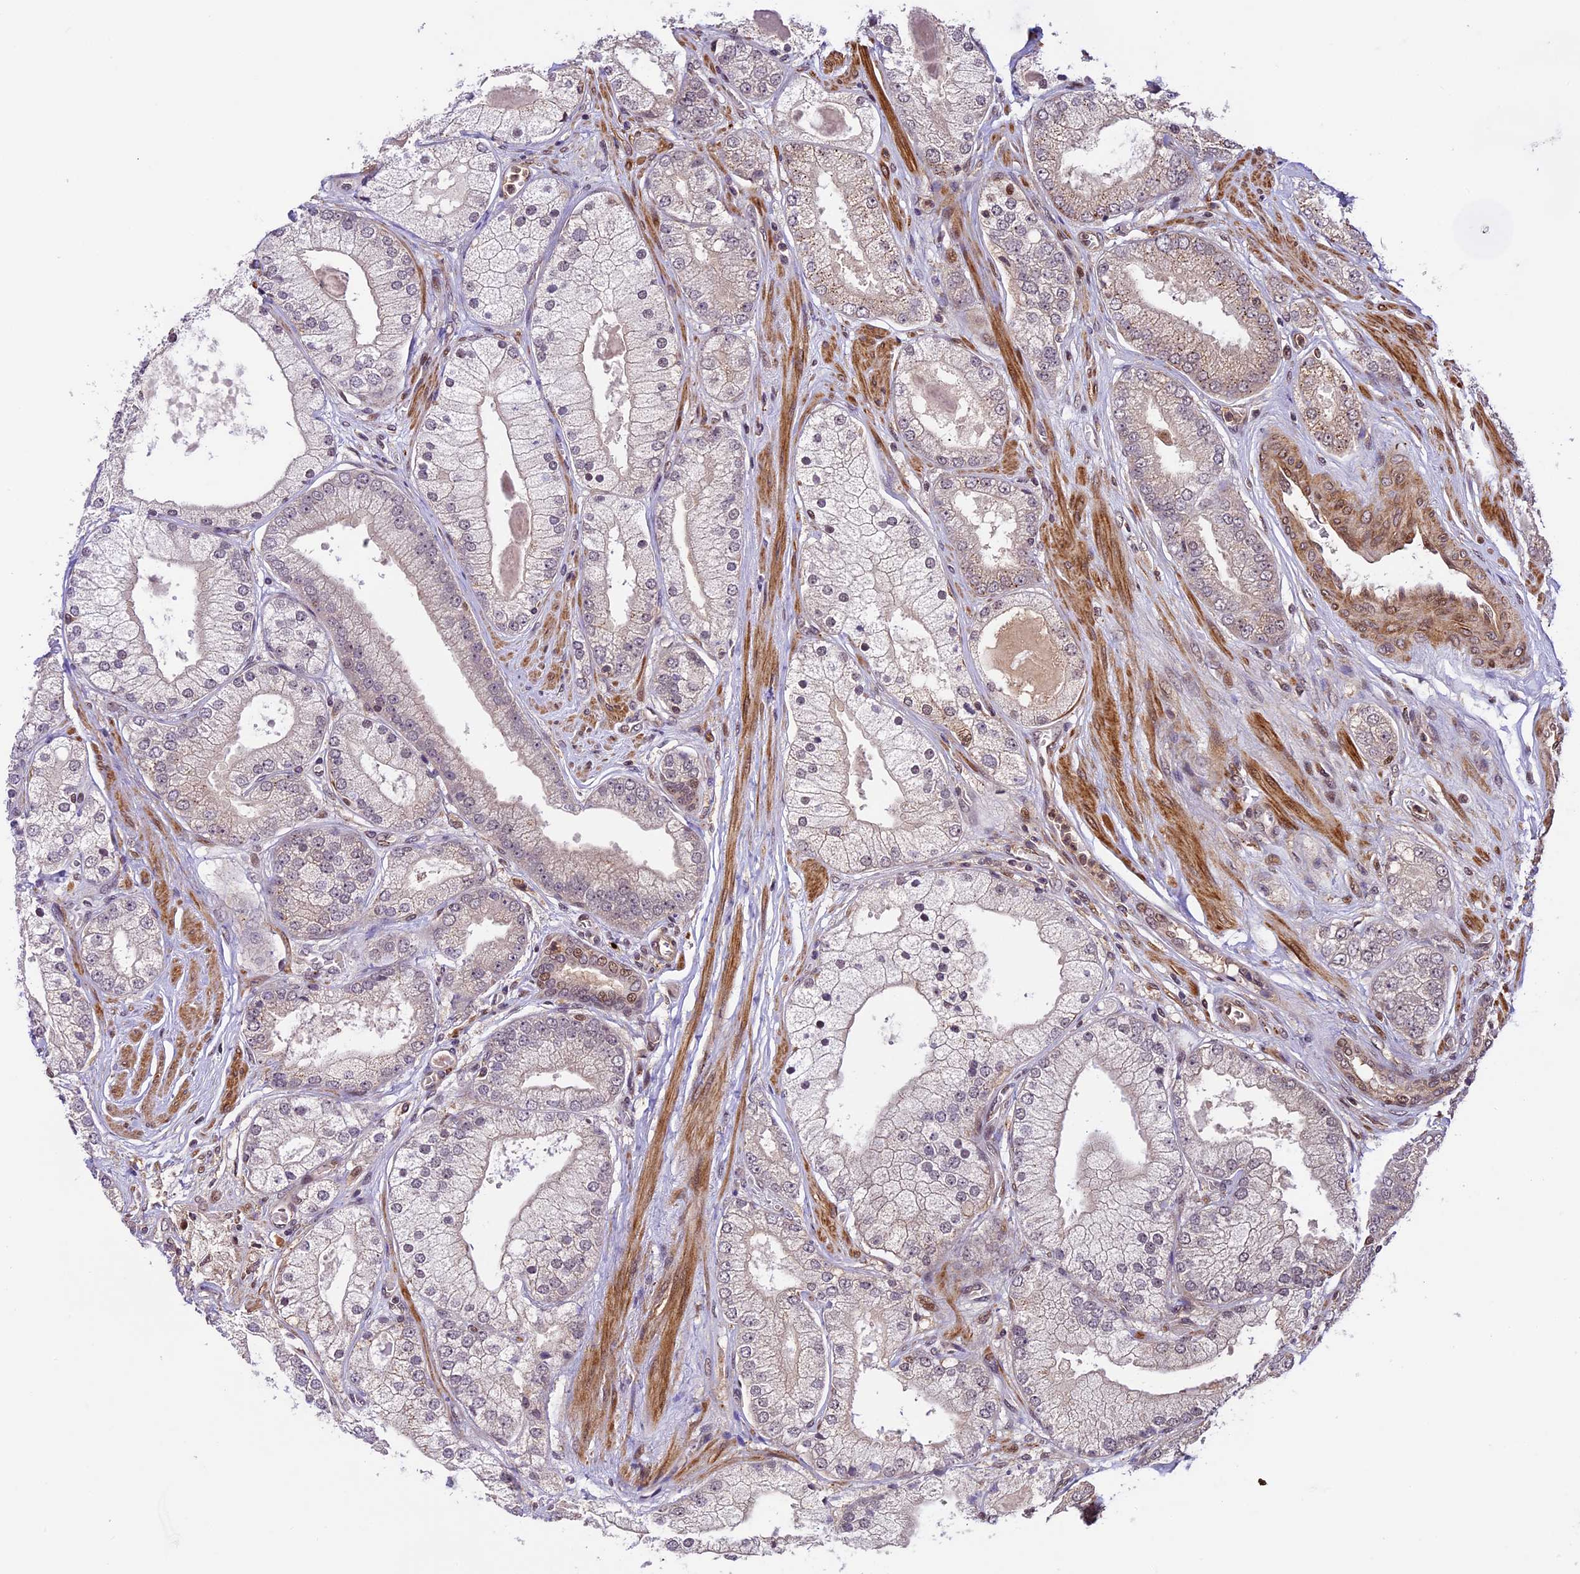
{"staining": {"intensity": "weak", "quantity": "<25%", "location": "cytoplasmic/membranous"}, "tissue": "prostate cancer", "cell_type": "Tumor cells", "image_type": "cancer", "snomed": [{"axis": "morphology", "description": "Adenocarcinoma, High grade"}, {"axis": "topography", "description": "Prostate"}], "caption": "Tumor cells show no significant protein expression in prostate cancer.", "gene": "DHX38", "patient": {"sex": "male", "age": 58}}